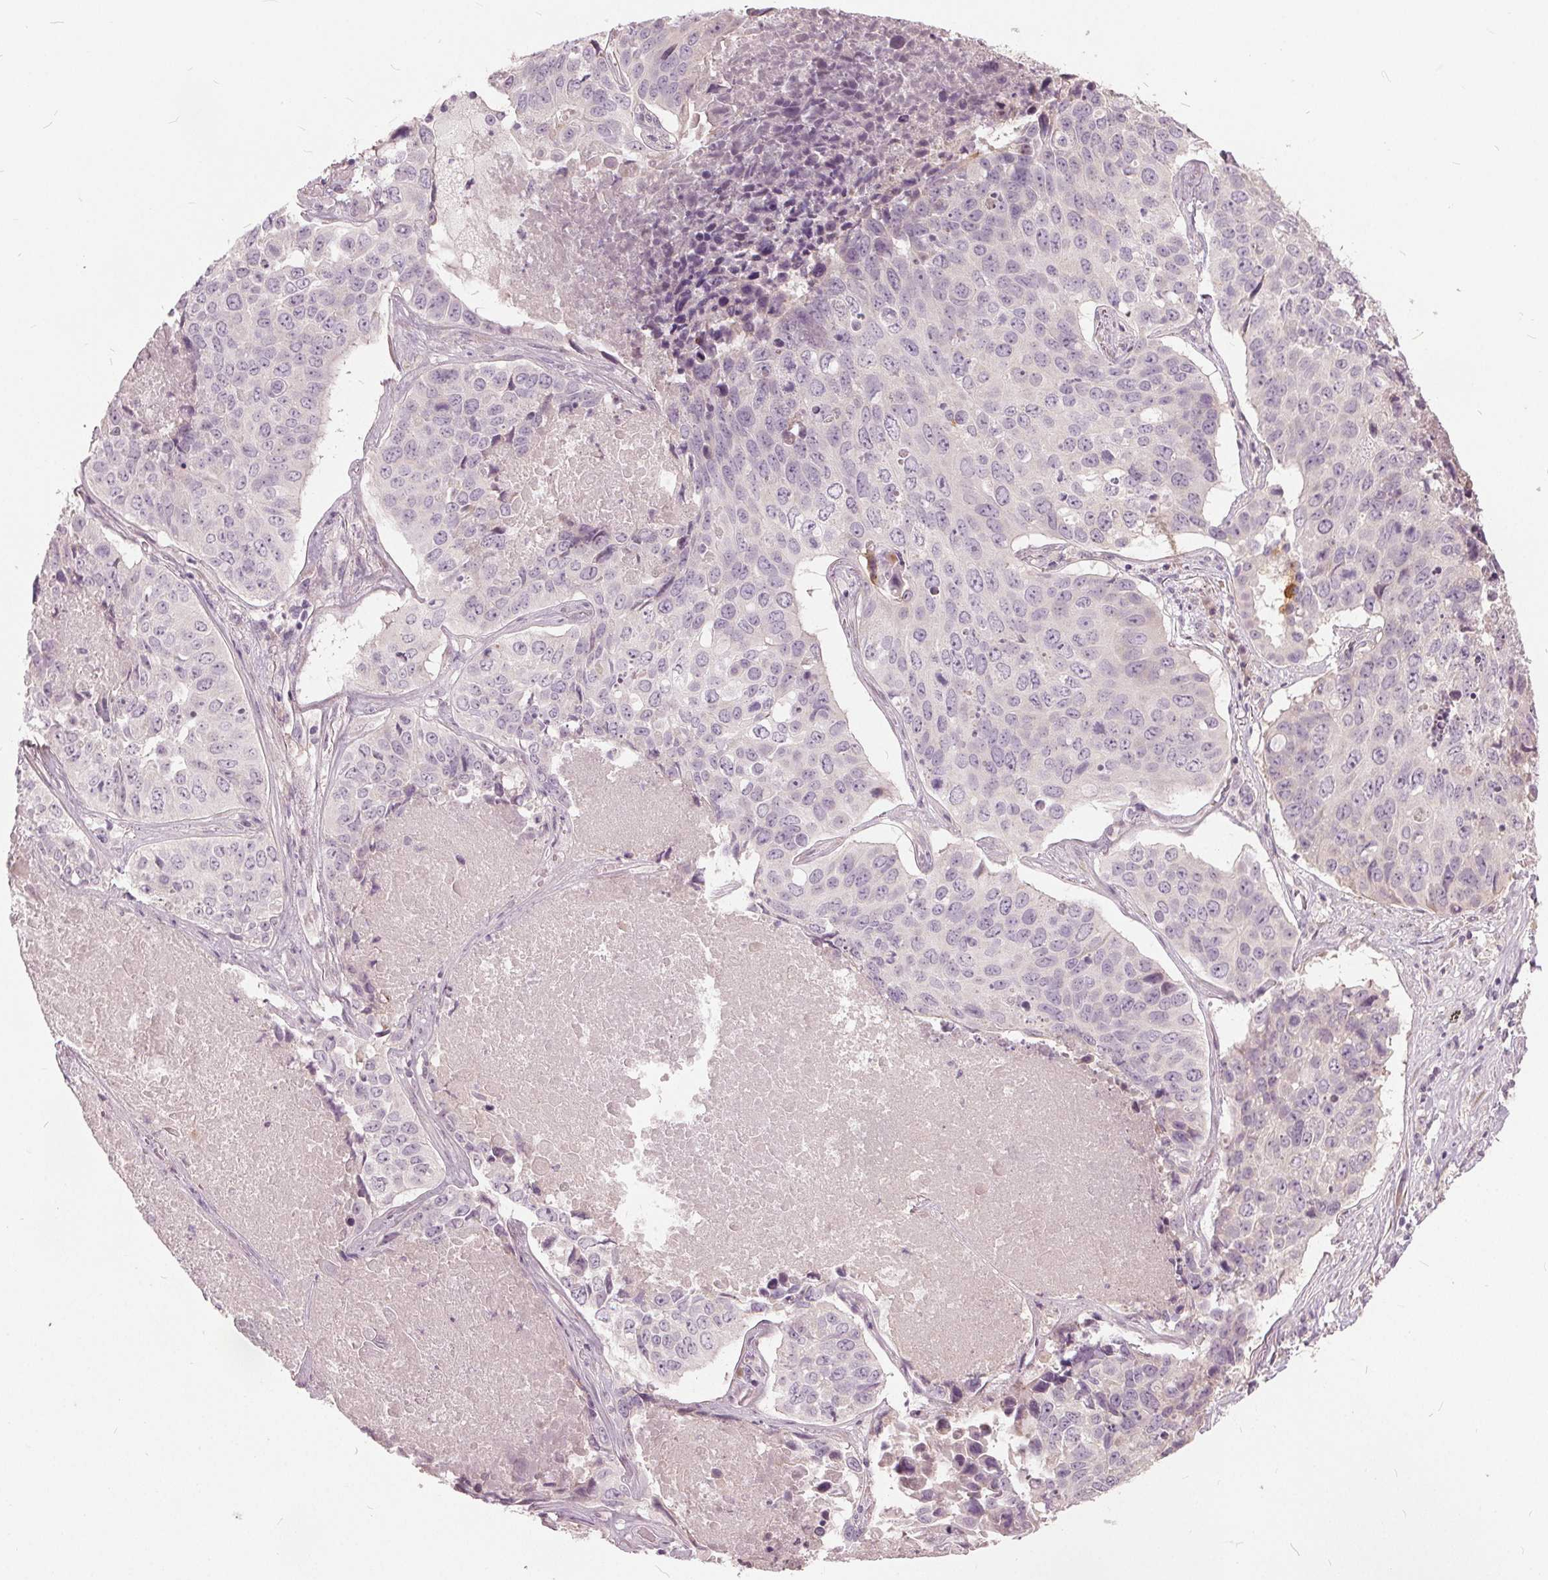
{"staining": {"intensity": "negative", "quantity": "none", "location": "none"}, "tissue": "lung cancer", "cell_type": "Tumor cells", "image_type": "cancer", "snomed": [{"axis": "morphology", "description": "Normal tissue, NOS"}, {"axis": "morphology", "description": "Squamous cell carcinoma, NOS"}, {"axis": "topography", "description": "Bronchus"}, {"axis": "topography", "description": "Lung"}], "caption": "Human lung squamous cell carcinoma stained for a protein using IHC shows no expression in tumor cells.", "gene": "KLK13", "patient": {"sex": "male", "age": 64}}